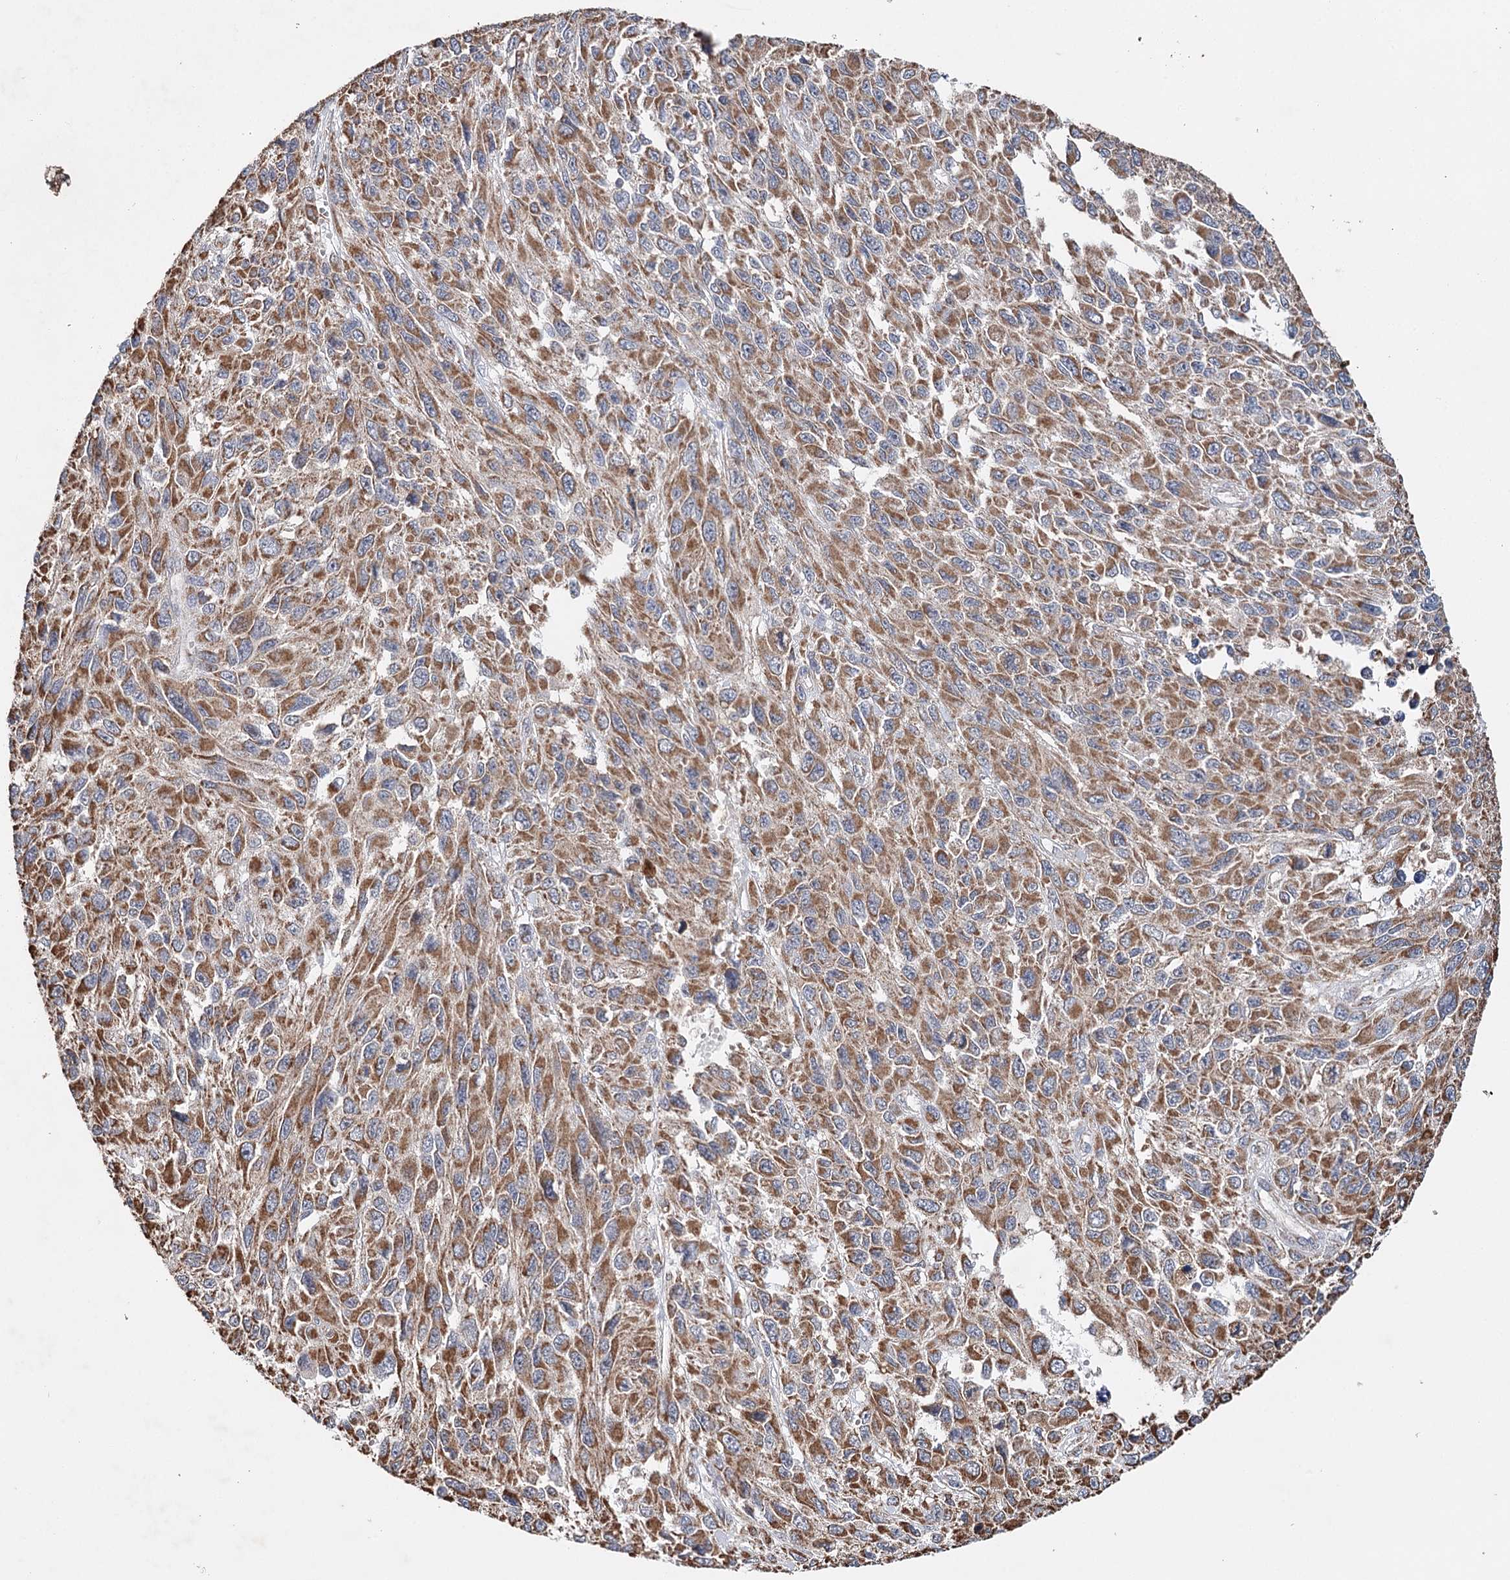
{"staining": {"intensity": "moderate", "quantity": ">75%", "location": "cytoplasmic/membranous"}, "tissue": "melanoma", "cell_type": "Tumor cells", "image_type": "cancer", "snomed": [{"axis": "morphology", "description": "Normal tissue, NOS"}, {"axis": "morphology", "description": "Malignant melanoma, NOS"}, {"axis": "topography", "description": "Skin"}], "caption": "IHC photomicrograph of neoplastic tissue: human malignant melanoma stained using IHC exhibits medium levels of moderate protein expression localized specifically in the cytoplasmic/membranous of tumor cells, appearing as a cytoplasmic/membranous brown color.", "gene": "PIK3CB", "patient": {"sex": "female", "age": 96}}